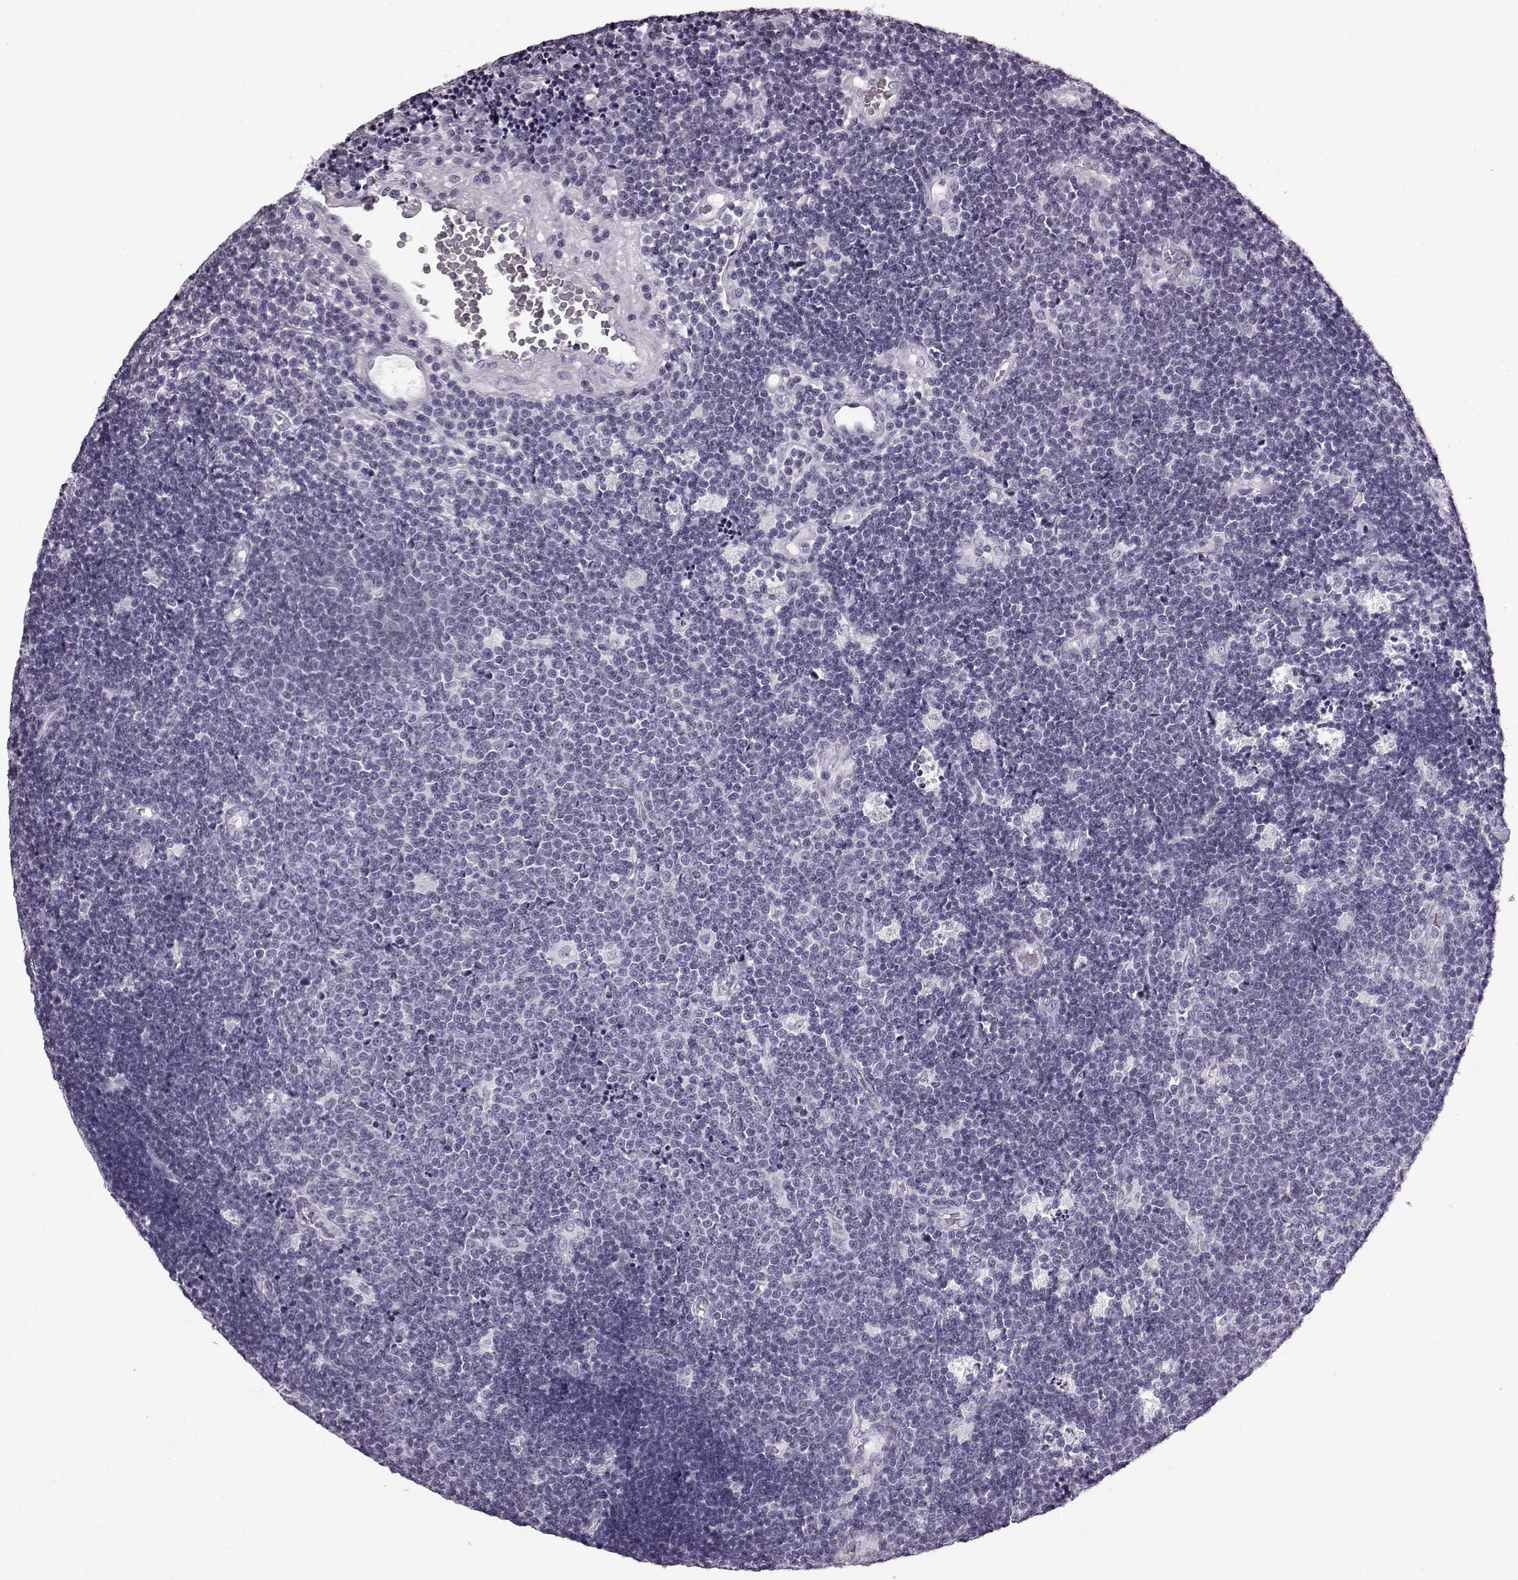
{"staining": {"intensity": "negative", "quantity": "none", "location": "none"}, "tissue": "lymphoma", "cell_type": "Tumor cells", "image_type": "cancer", "snomed": [{"axis": "morphology", "description": "Malignant lymphoma, non-Hodgkin's type, Low grade"}, {"axis": "topography", "description": "Brain"}], "caption": "Photomicrograph shows no significant protein staining in tumor cells of low-grade malignant lymphoma, non-Hodgkin's type.", "gene": "AIPL1", "patient": {"sex": "female", "age": 66}}